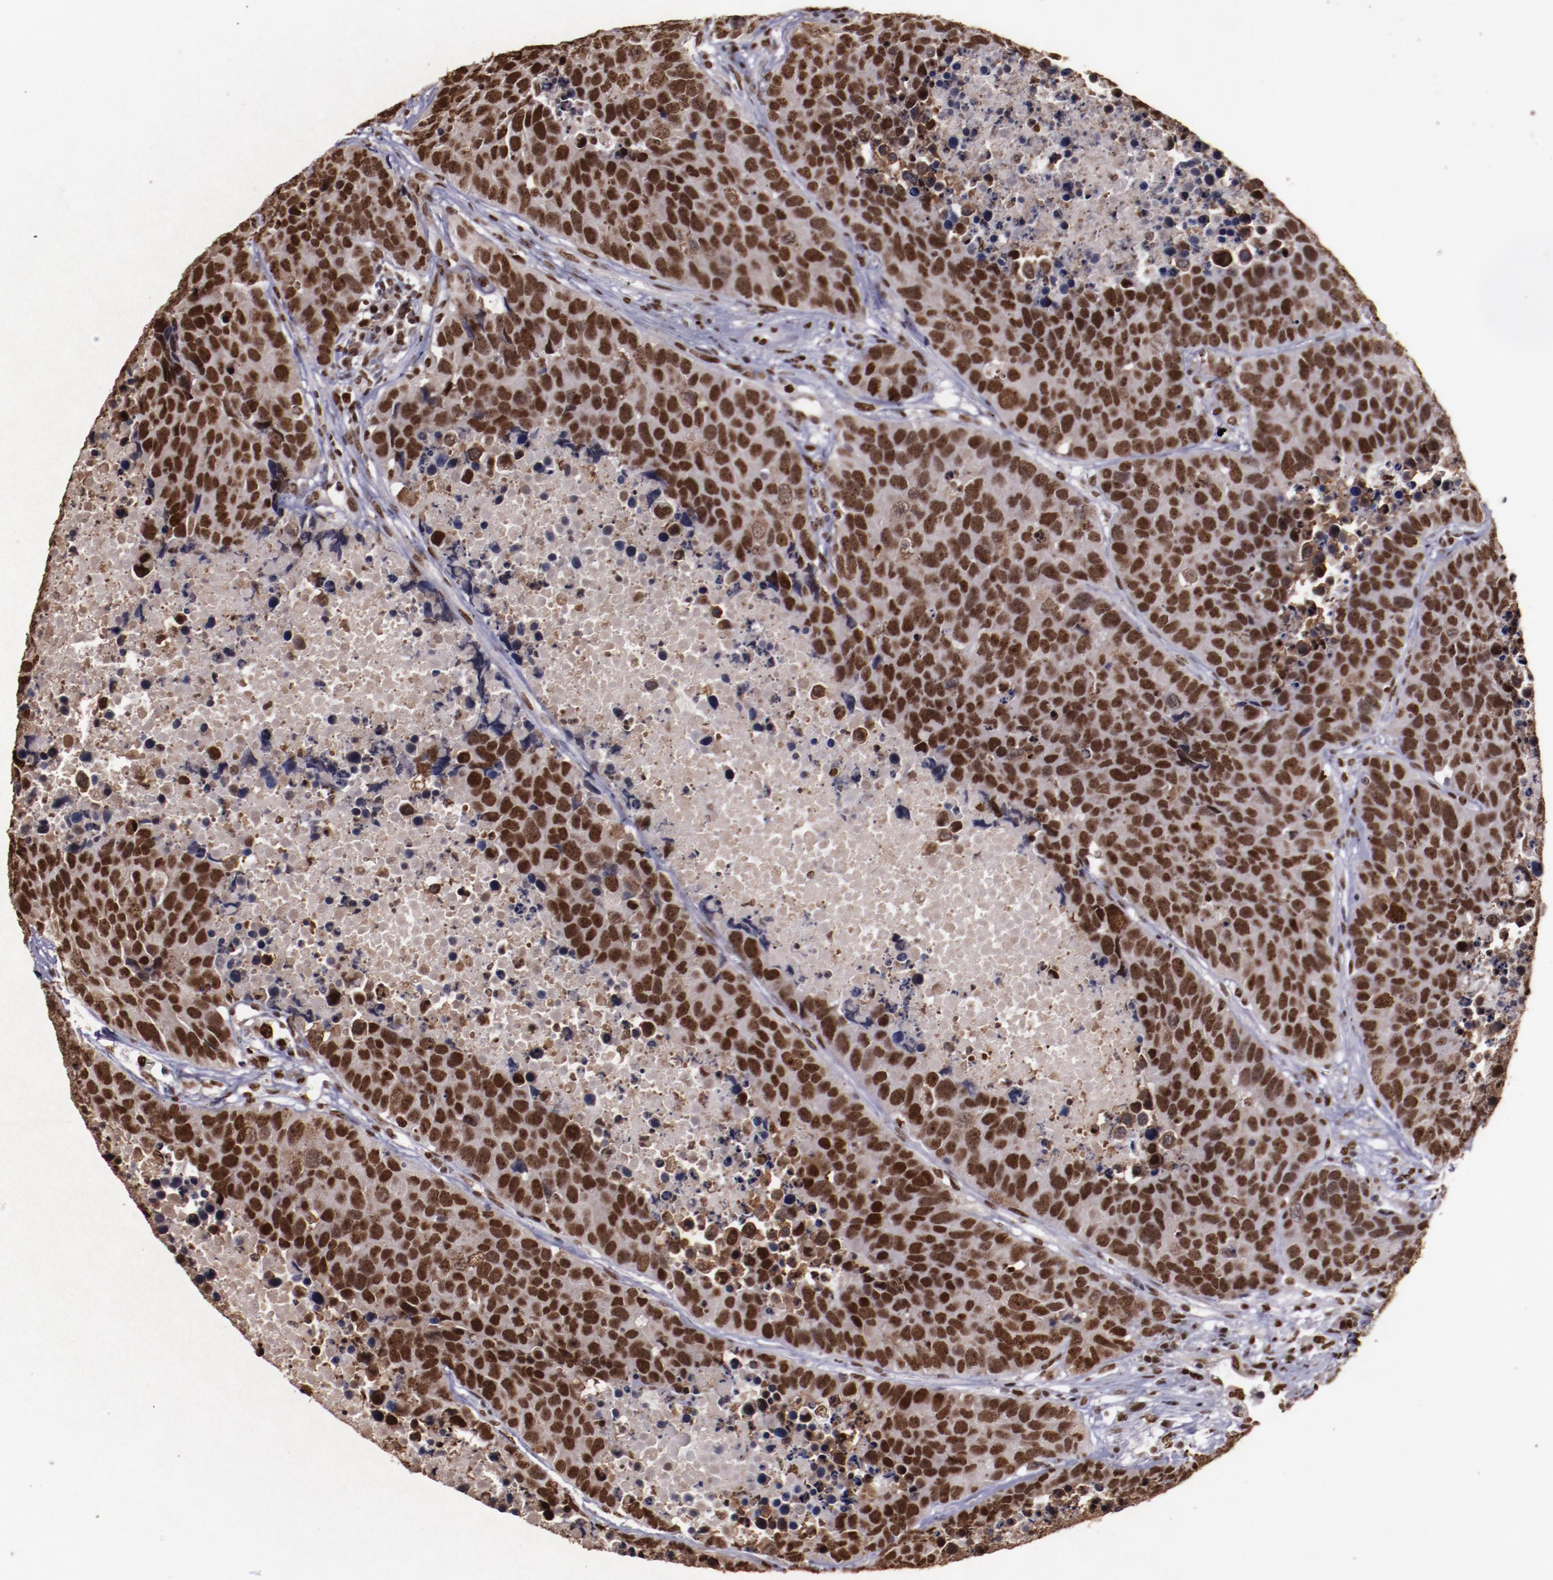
{"staining": {"intensity": "strong", "quantity": ">75%", "location": "nuclear"}, "tissue": "carcinoid", "cell_type": "Tumor cells", "image_type": "cancer", "snomed": [{"axis": "morphology", "description": "Carcinoid, malignant, NOS"}, {"axis": "topography", "description": "Lung"}], "caption": "Brown immunohistochemical staining in carcinoid displays strong nuclear expression in about >75% of tumor cells. (brown staining indicates protein expression, while blue staining denotes nuclei).", "gene": "APEX1", "patient": {"sex": "male", "age": 60}}